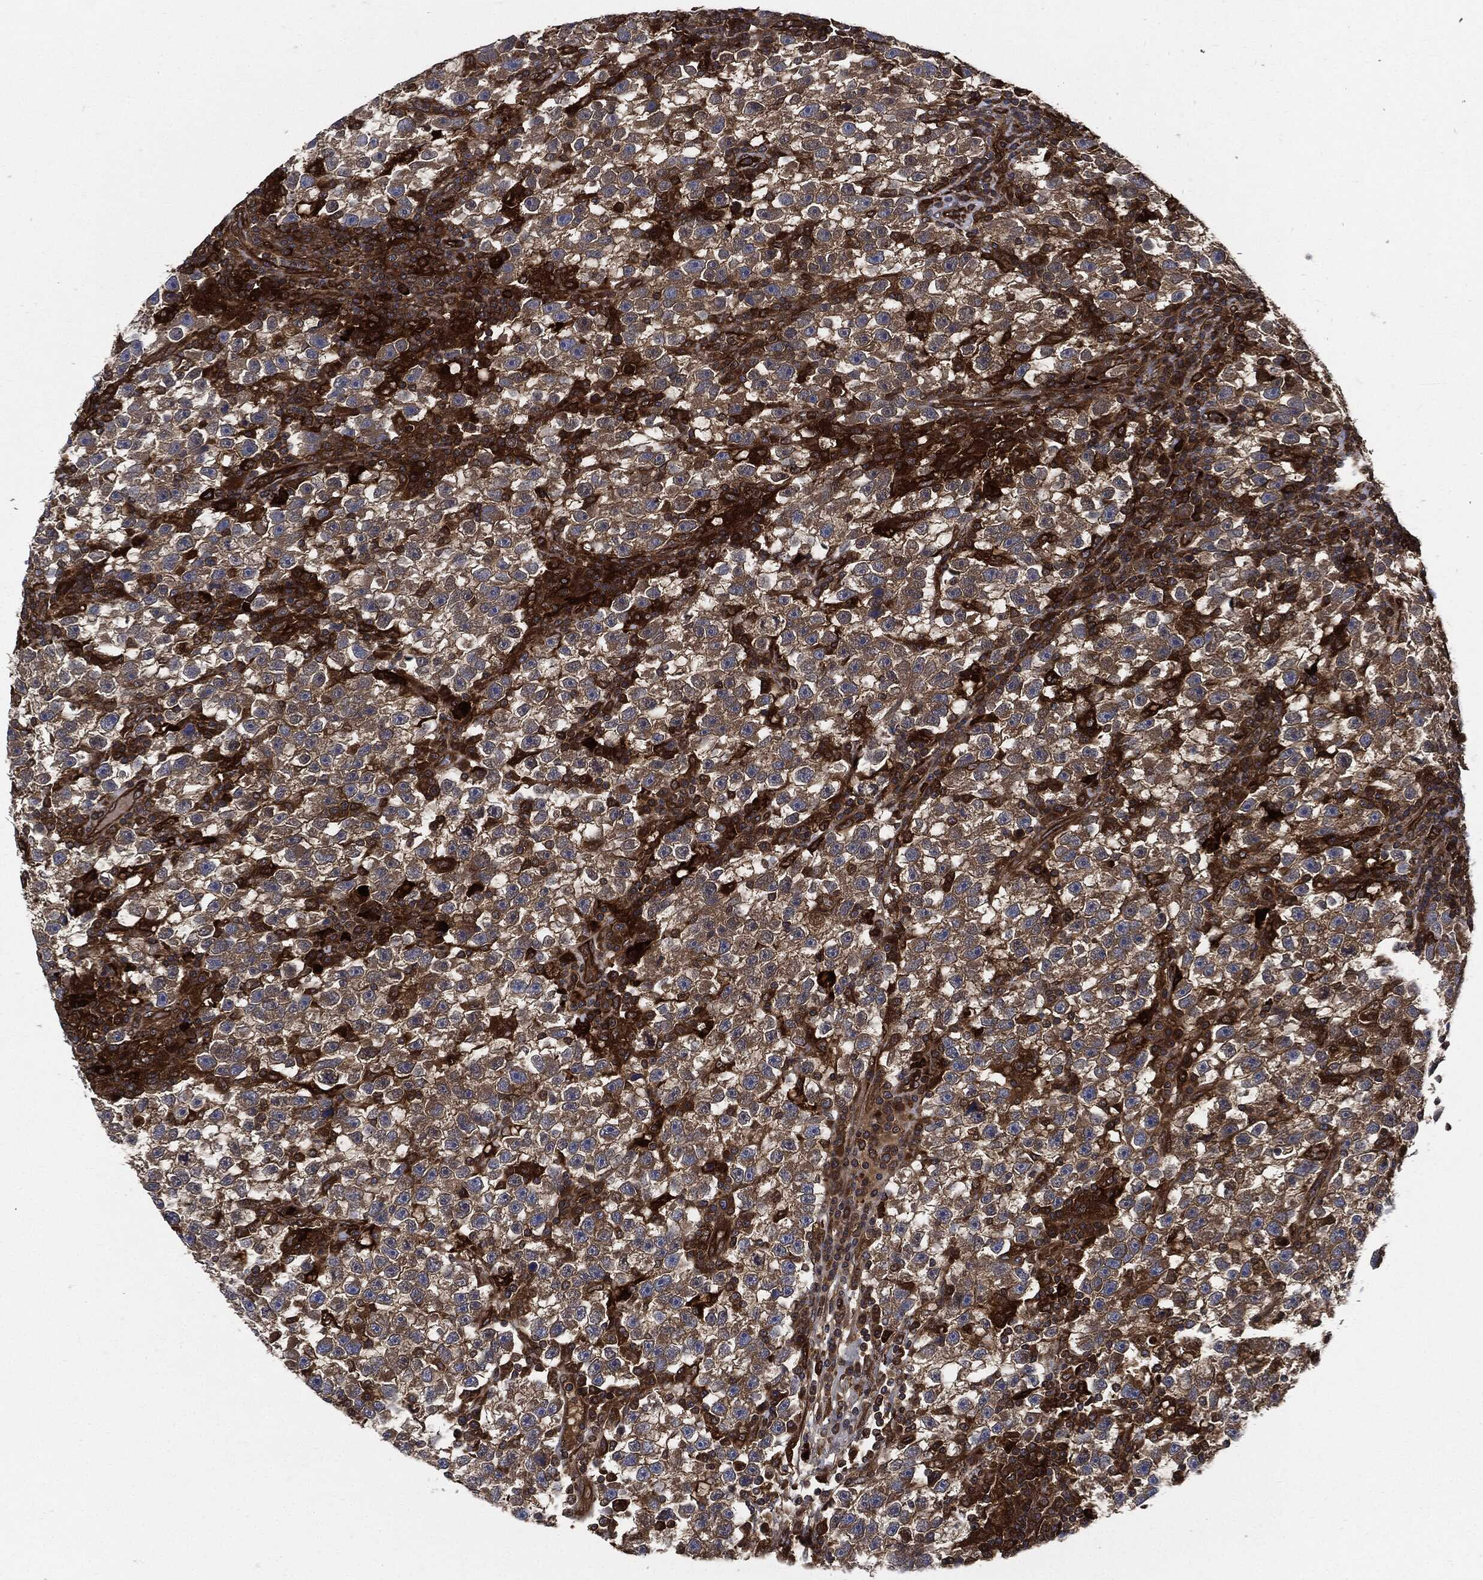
{"staining": {"intensity": "weak", "quantity": ">75%", "location": "cytoplasmic/membranous"}, "tissue": "testis cancer", "cell_type": "Tumor cells", "image_type": "cancer", "snomed": [{"axis": "morphology", "description": "Seminoma, NOS"}, {"axis": "topography", "description": "Testis"}], "caption": "Immunohistochemistry (IHC) staining of testis cancer, which displays low levels of weak cytoplasmic/membranous expression in about >75% of tumor cells indicating weak cytoplasmic/membranous protein positivity. The staining was performed using DAB (3,3'-diaminobenzidine) (brown) for protein detection and nuclei were counterstained in hematoxylin (blue).", "gene": "XPNPEP1", "patient": {"sex": "male", "age": 47}}